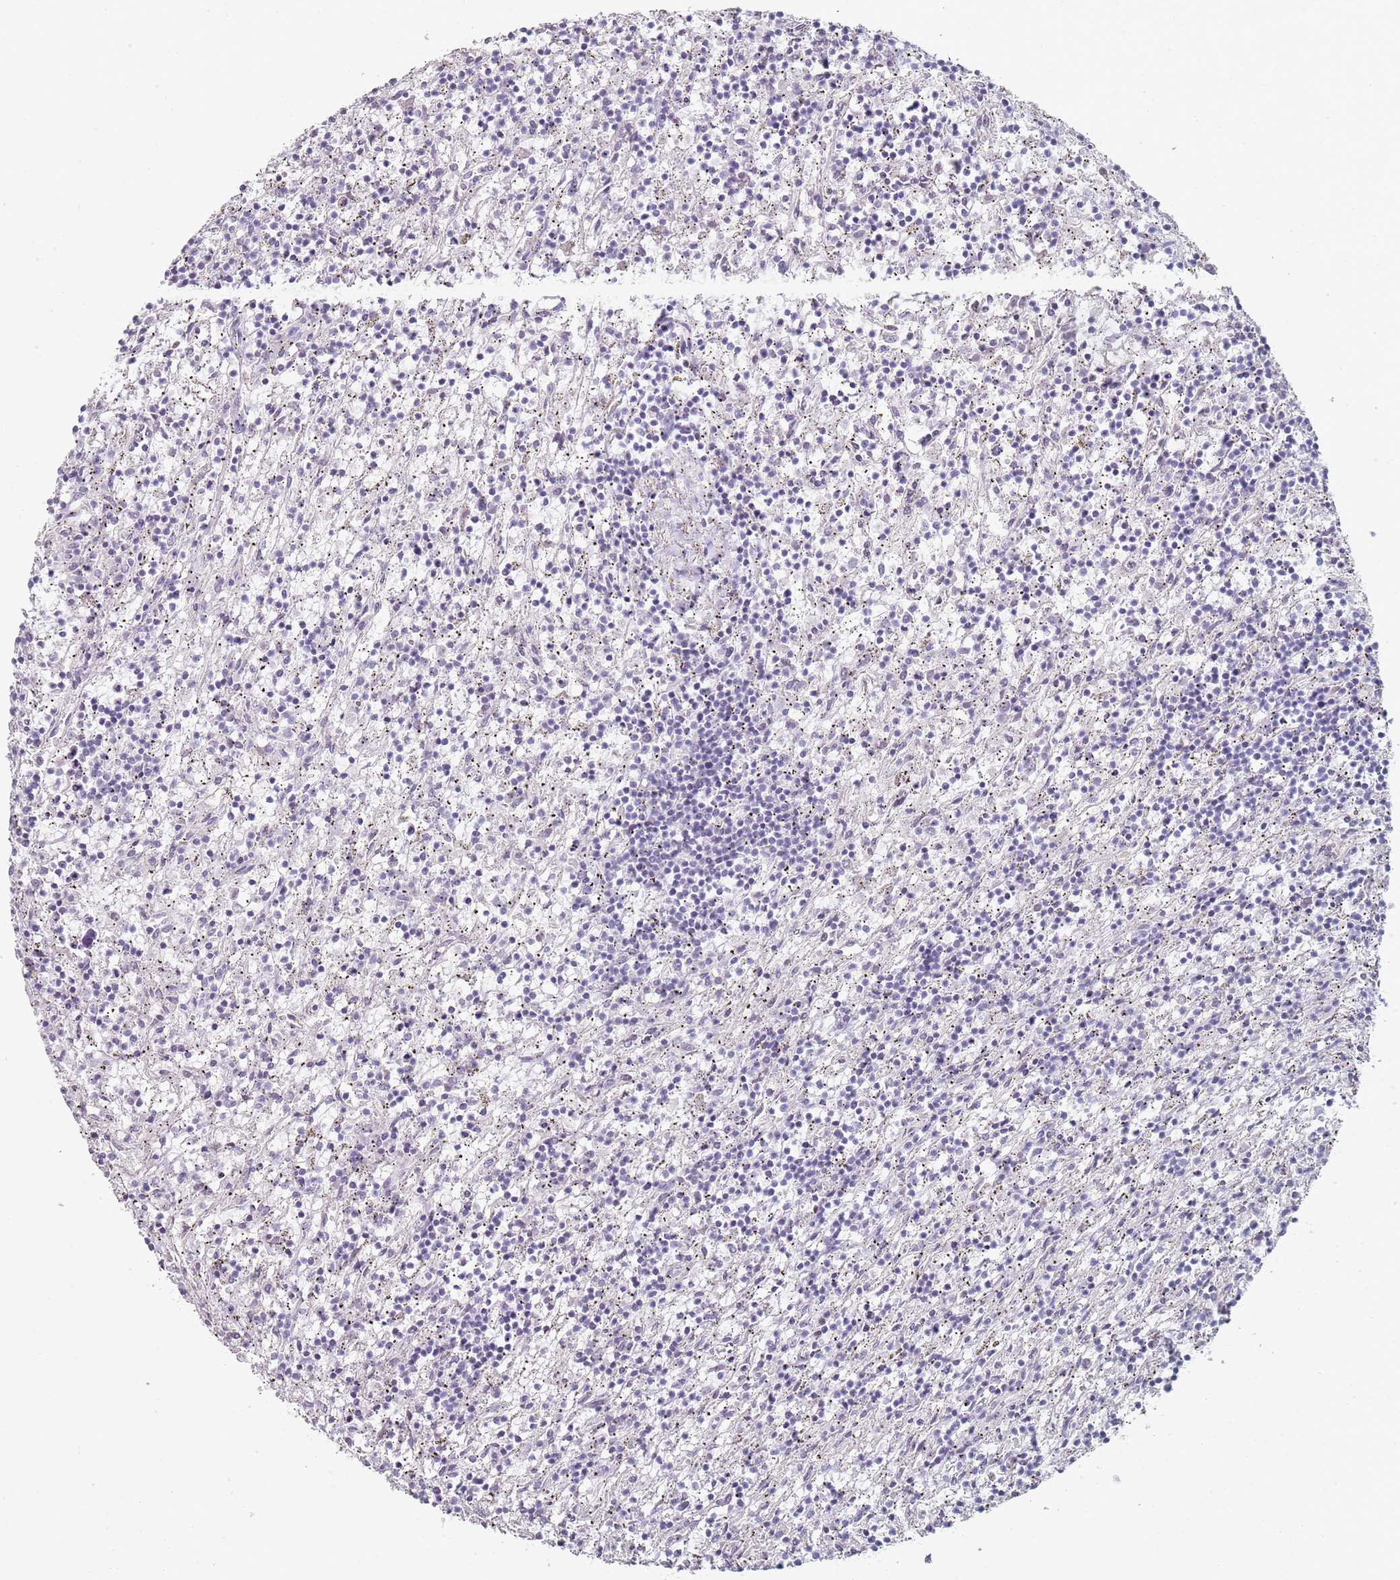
{"staining": {"intensity": "negative", "quantity": "none", "location": "none"}, "tissue": "lymphoma", "cell_type": "Tumor cells", "image_type": "cancer", "snomed": [{"axis": "morphology", "description": "Malignant lymphoma, non-Hodgkin's type, Low grade"}, {"axis": "topography", "description": "Spleen"}], "caption": "Tumor cells show no significant protein expression in malignant lymphoma, non-Hodgkin's type (low-grade).", "gene": "DNAH11", "patient": {"sex": "male", "age": 76}}